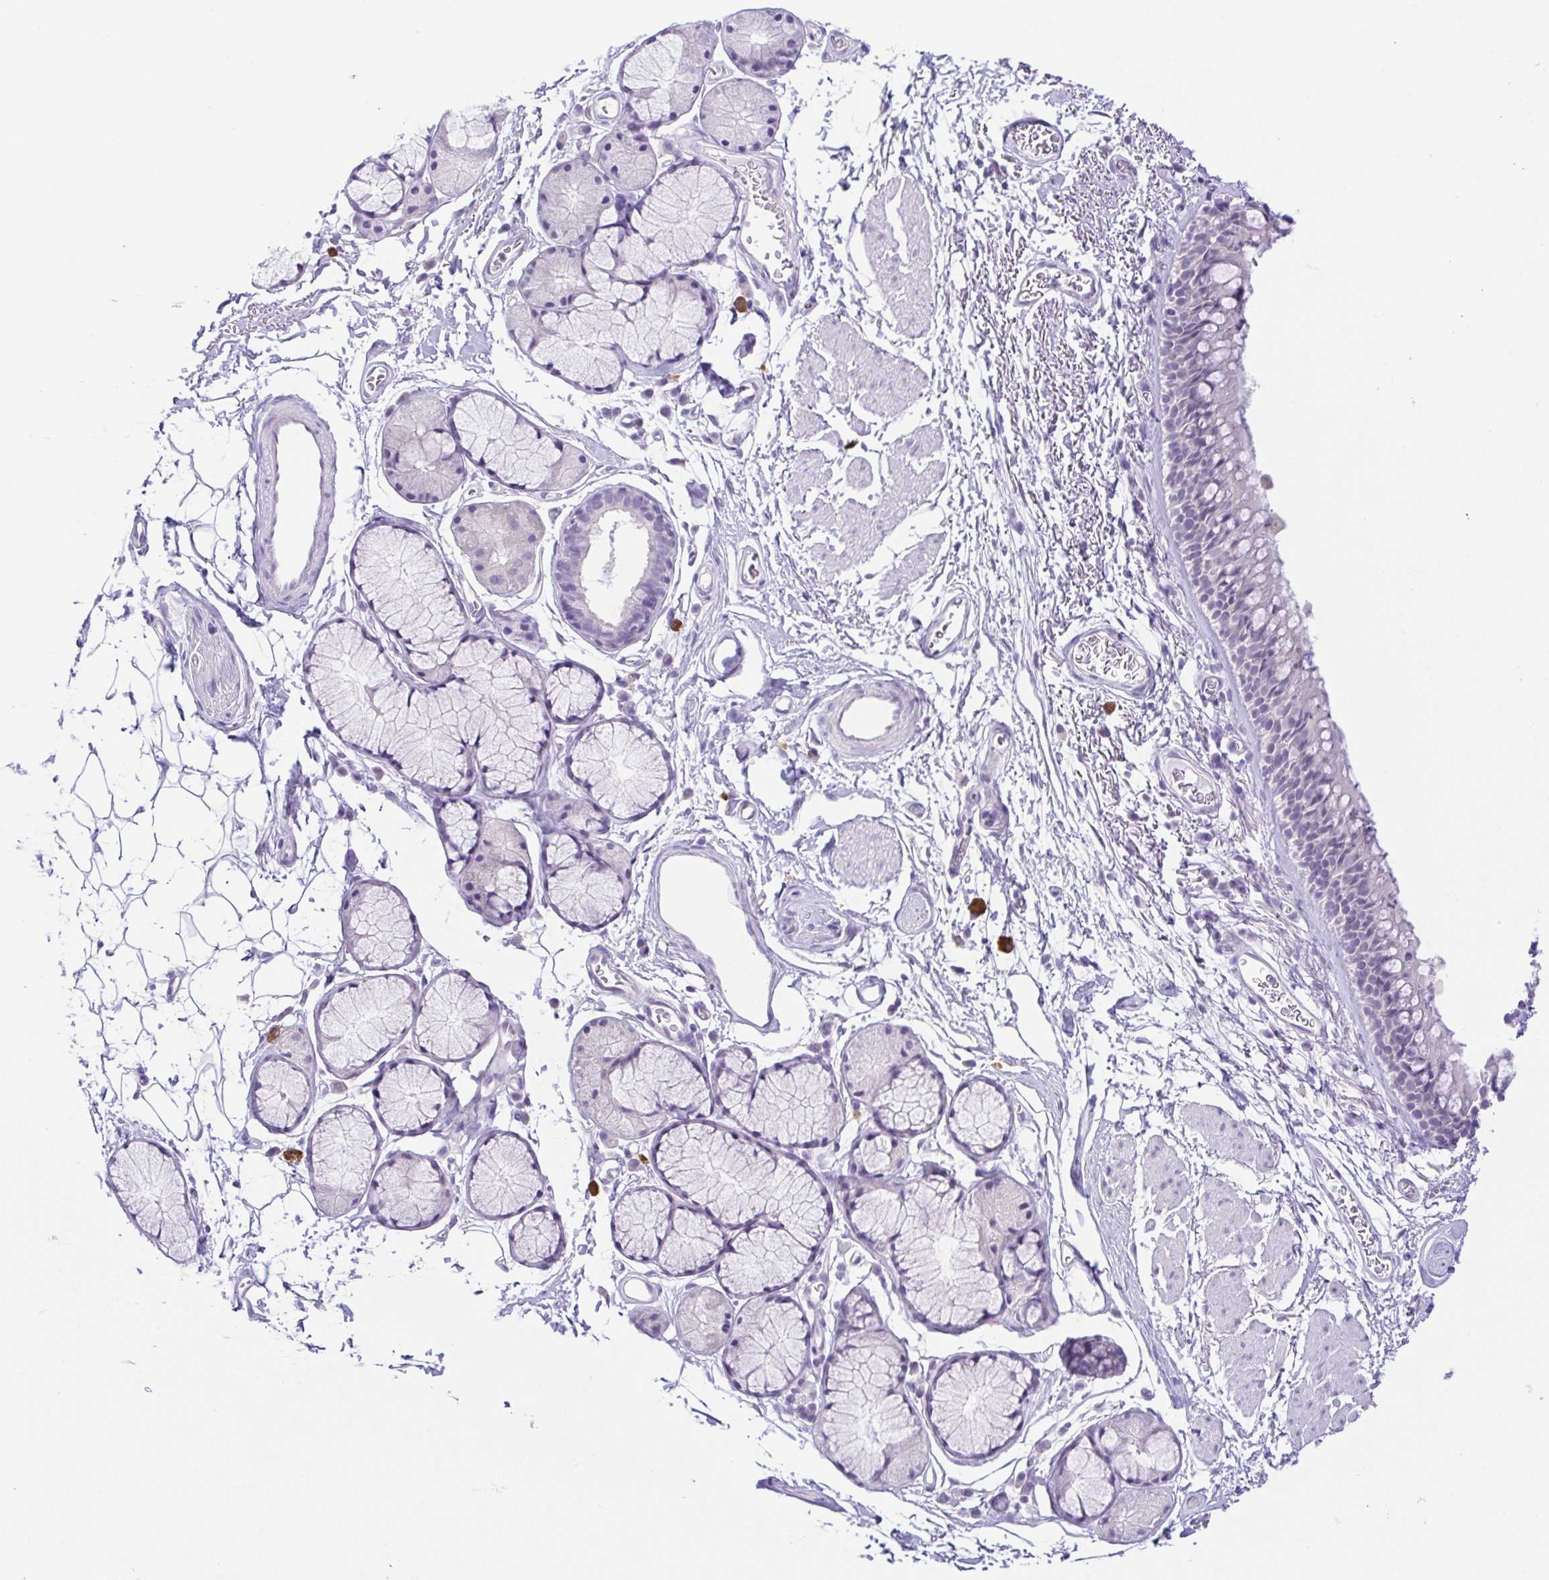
{"staining": {"intensity": "negative", "quantity": "none", "location": "none"}, "tissue": "bronchus", "cell_type": "Respiratory epithelial cells", "image_type": "normal", "snomed": [{"axis": "morphology", "description": "Normal tissue, NOS"}, {"axis": "topography", "description": "Cartilage tissue"}, {"axis": "topography", "description": "Bronchus"}], "caption": "The photomicrograph demonstrates no staining of respiratory epithelial cells in normal bronchus. The staining is performed using DAB brown chromogen with nuclei counter-stained in using hematoxylin.", "gene": "KRTDAP", "patient": {"sex": "female", "age": 79}}